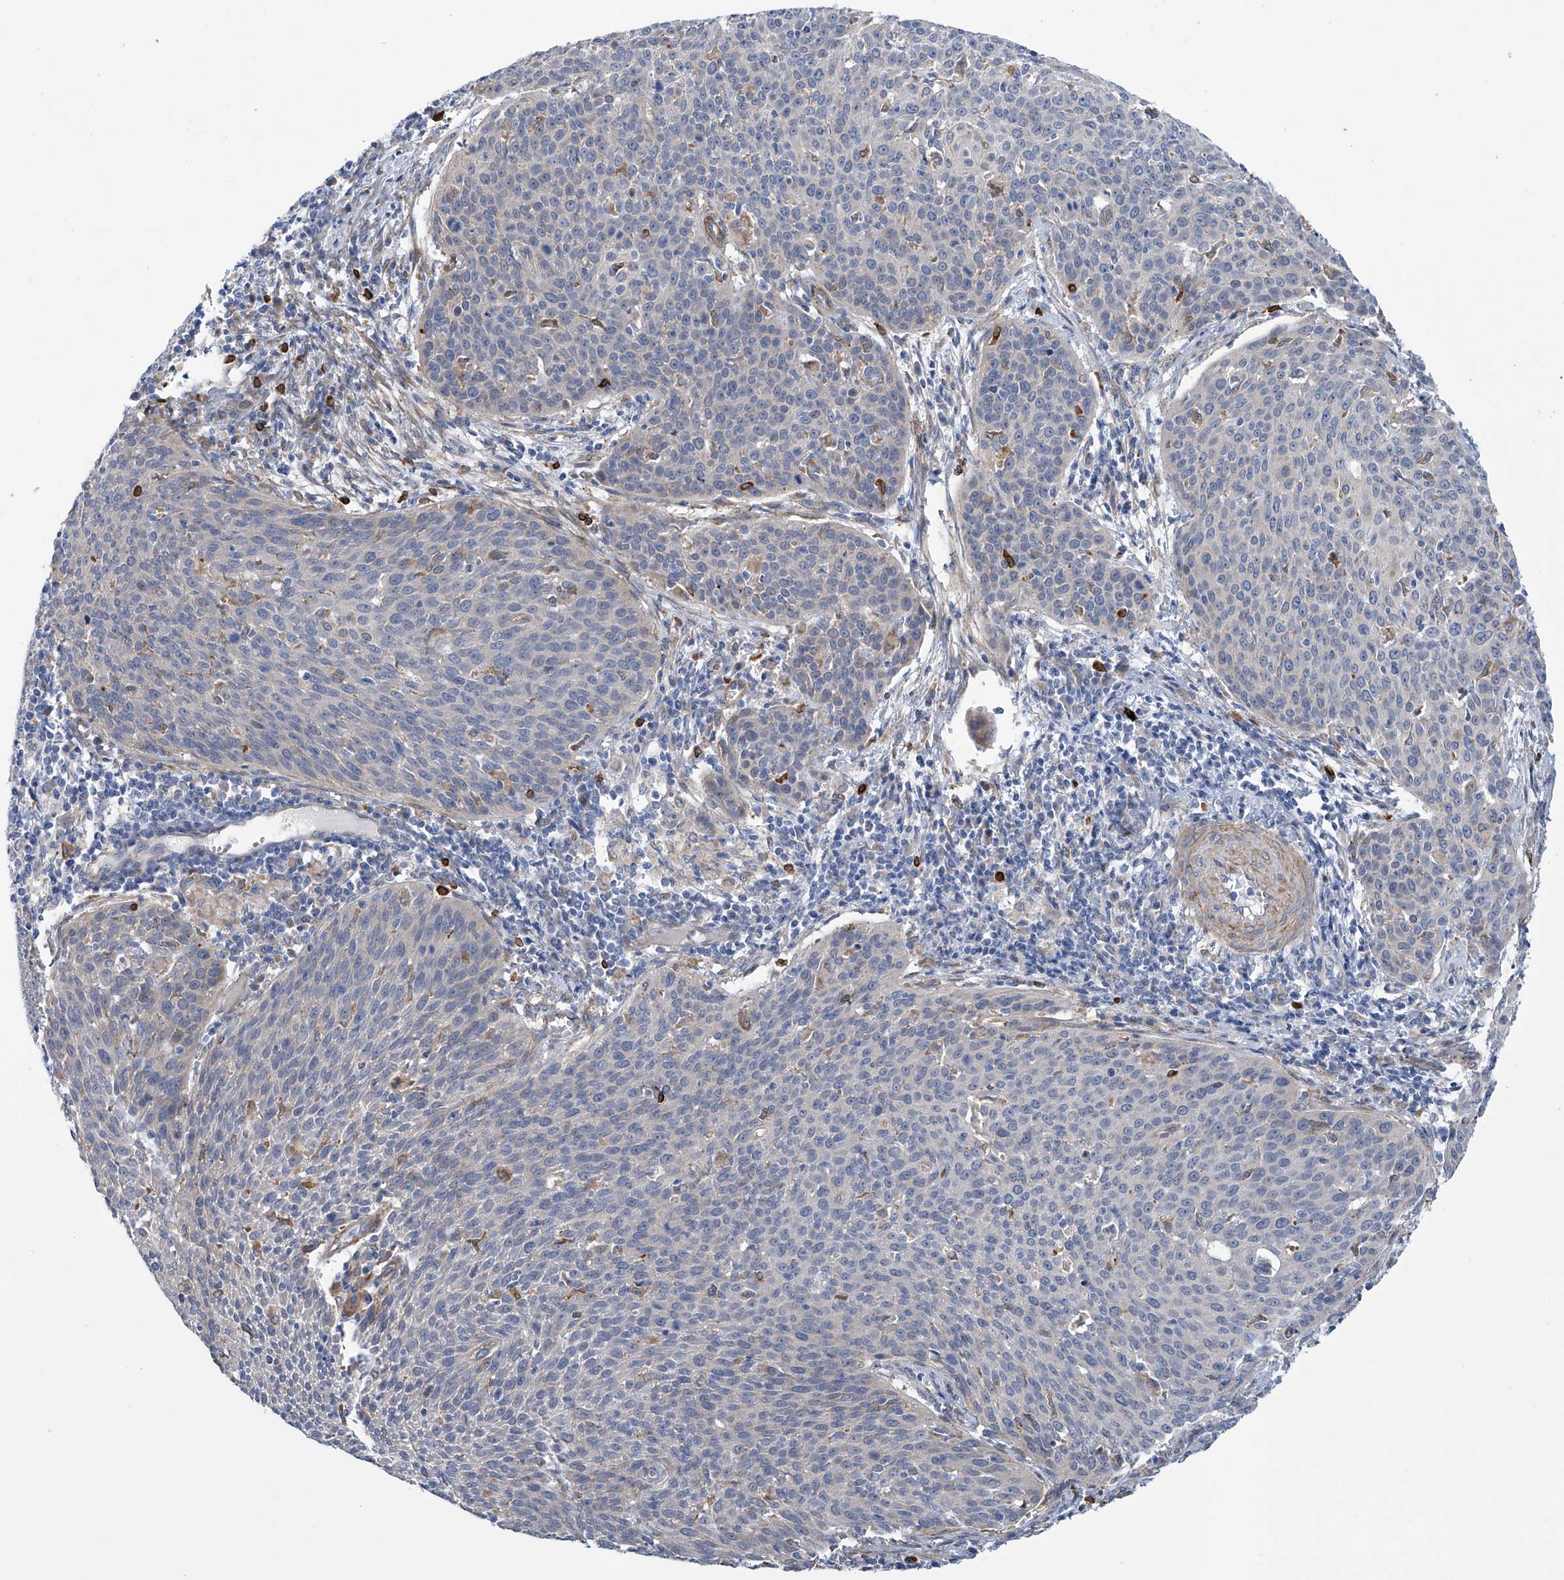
{"staining": {"intensity": "negative", "quantity": "none", "location": "none"}, "tissue": "cervical cancer", "cell_type": "Tumor cells", "image_type": "cancer", "snomed": [{"axis": "morphology", "description": "Squamous cell carcinoma, NOS"}, {"axis": "topography", "description": "Cervix"}], "caption": "Protein analysis of cervical cancer (squamous cell carcinoma) reveals no significant positivity in tumor cells. Nuclei are stained in blue.", "gene": "TNN", "patient": {"sex": "female", "age": 38}}